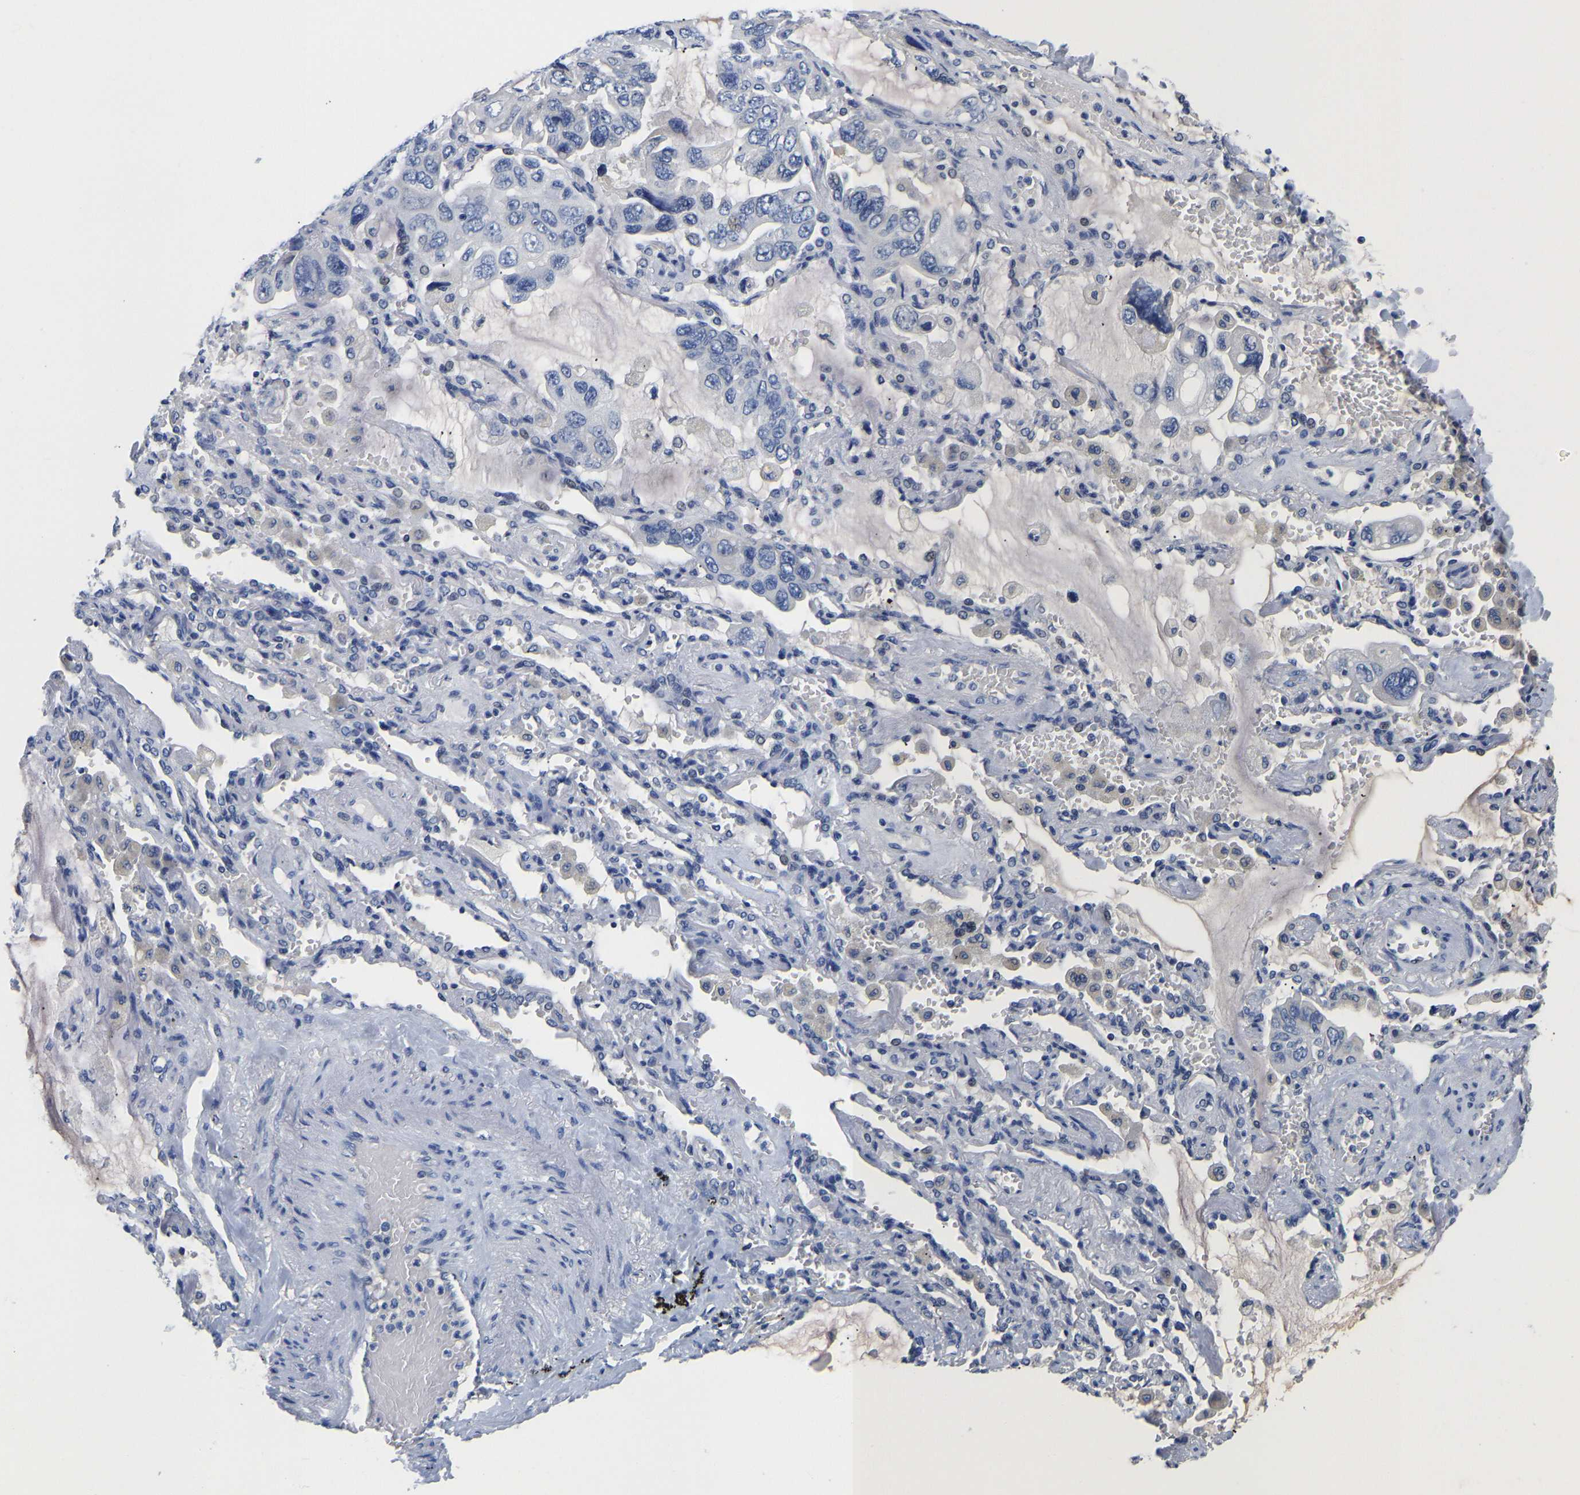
{"staining": {"intensity": "negative", "quantity": "none", "location": "none"}, "tissue": "lung cancer", "cell_type": "Tumor cells", "image_type": "cancer", "snomed": [{"axis": "morphology", "description": "Squamous cell carcinoma, NOS"}, {"axis": "topography", "description": "Lung"}], "caption": "The image displays no significant expression in tumor cells of lung squamous cell carcinoma. The staining is performed using DAB brown chromogen with nuclei counter-stained in using hematoxylin.", "gene": "PCK2", "patient": {"sex": "female", "age": 73}}